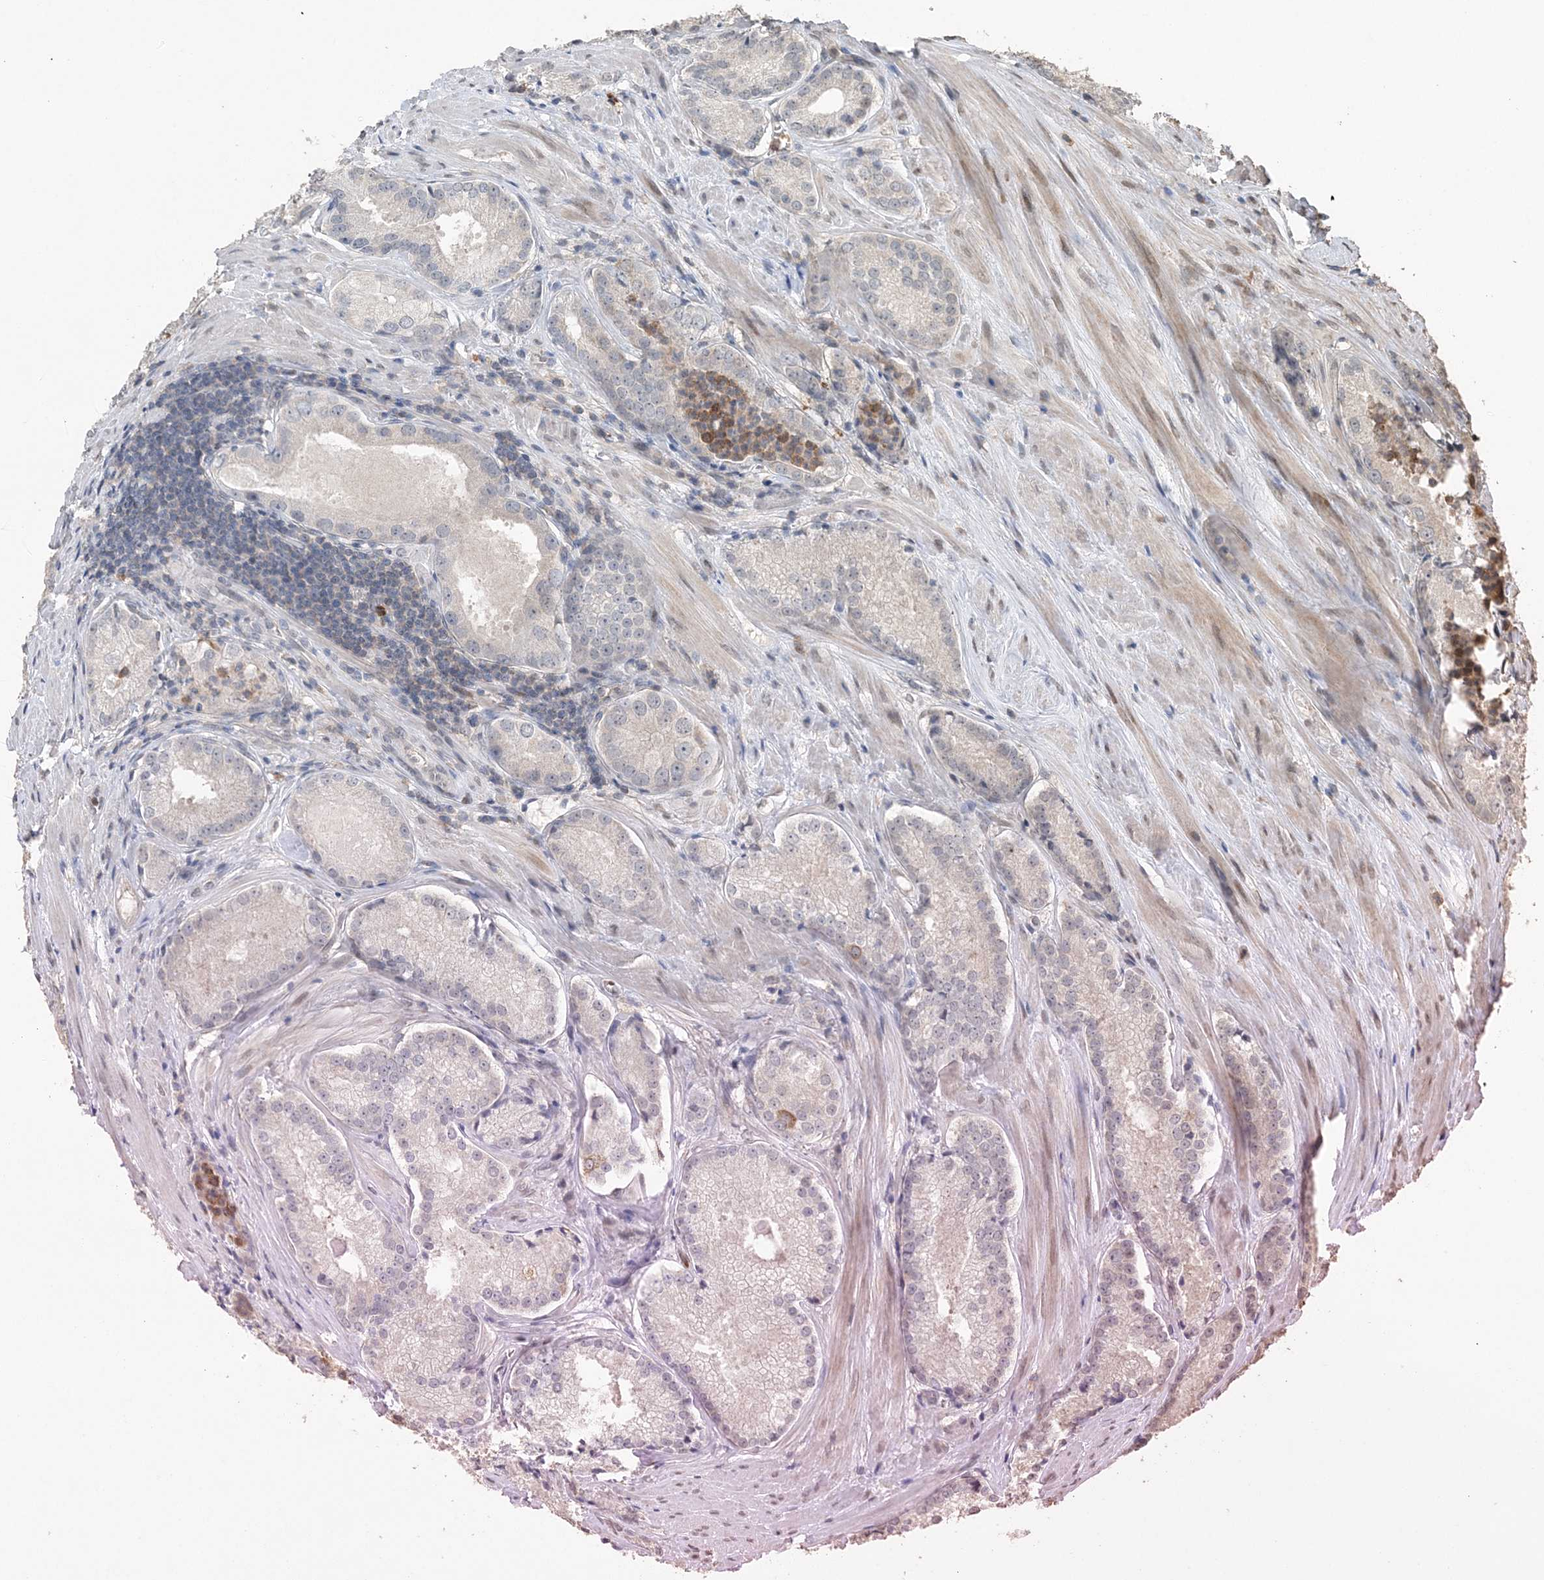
{"staining": {"intensity": "negative", "quantity": "none", "location": "none"}, "tissue": "prostate cancer", "cell_type": "Tumor cells", "image_type": "cancer", "snomed": [{"axis": "morphology", "description": "Adenocarcinoma, Low grade"}, {"axis": "topography", "description": "Prostate"}], "caption": "Immunohistochemical staining of prostate cancer reveals no significant positivity in tumor cells.", "gene": "FAM110A", "patient": {"sex": "male", "age": 54}}